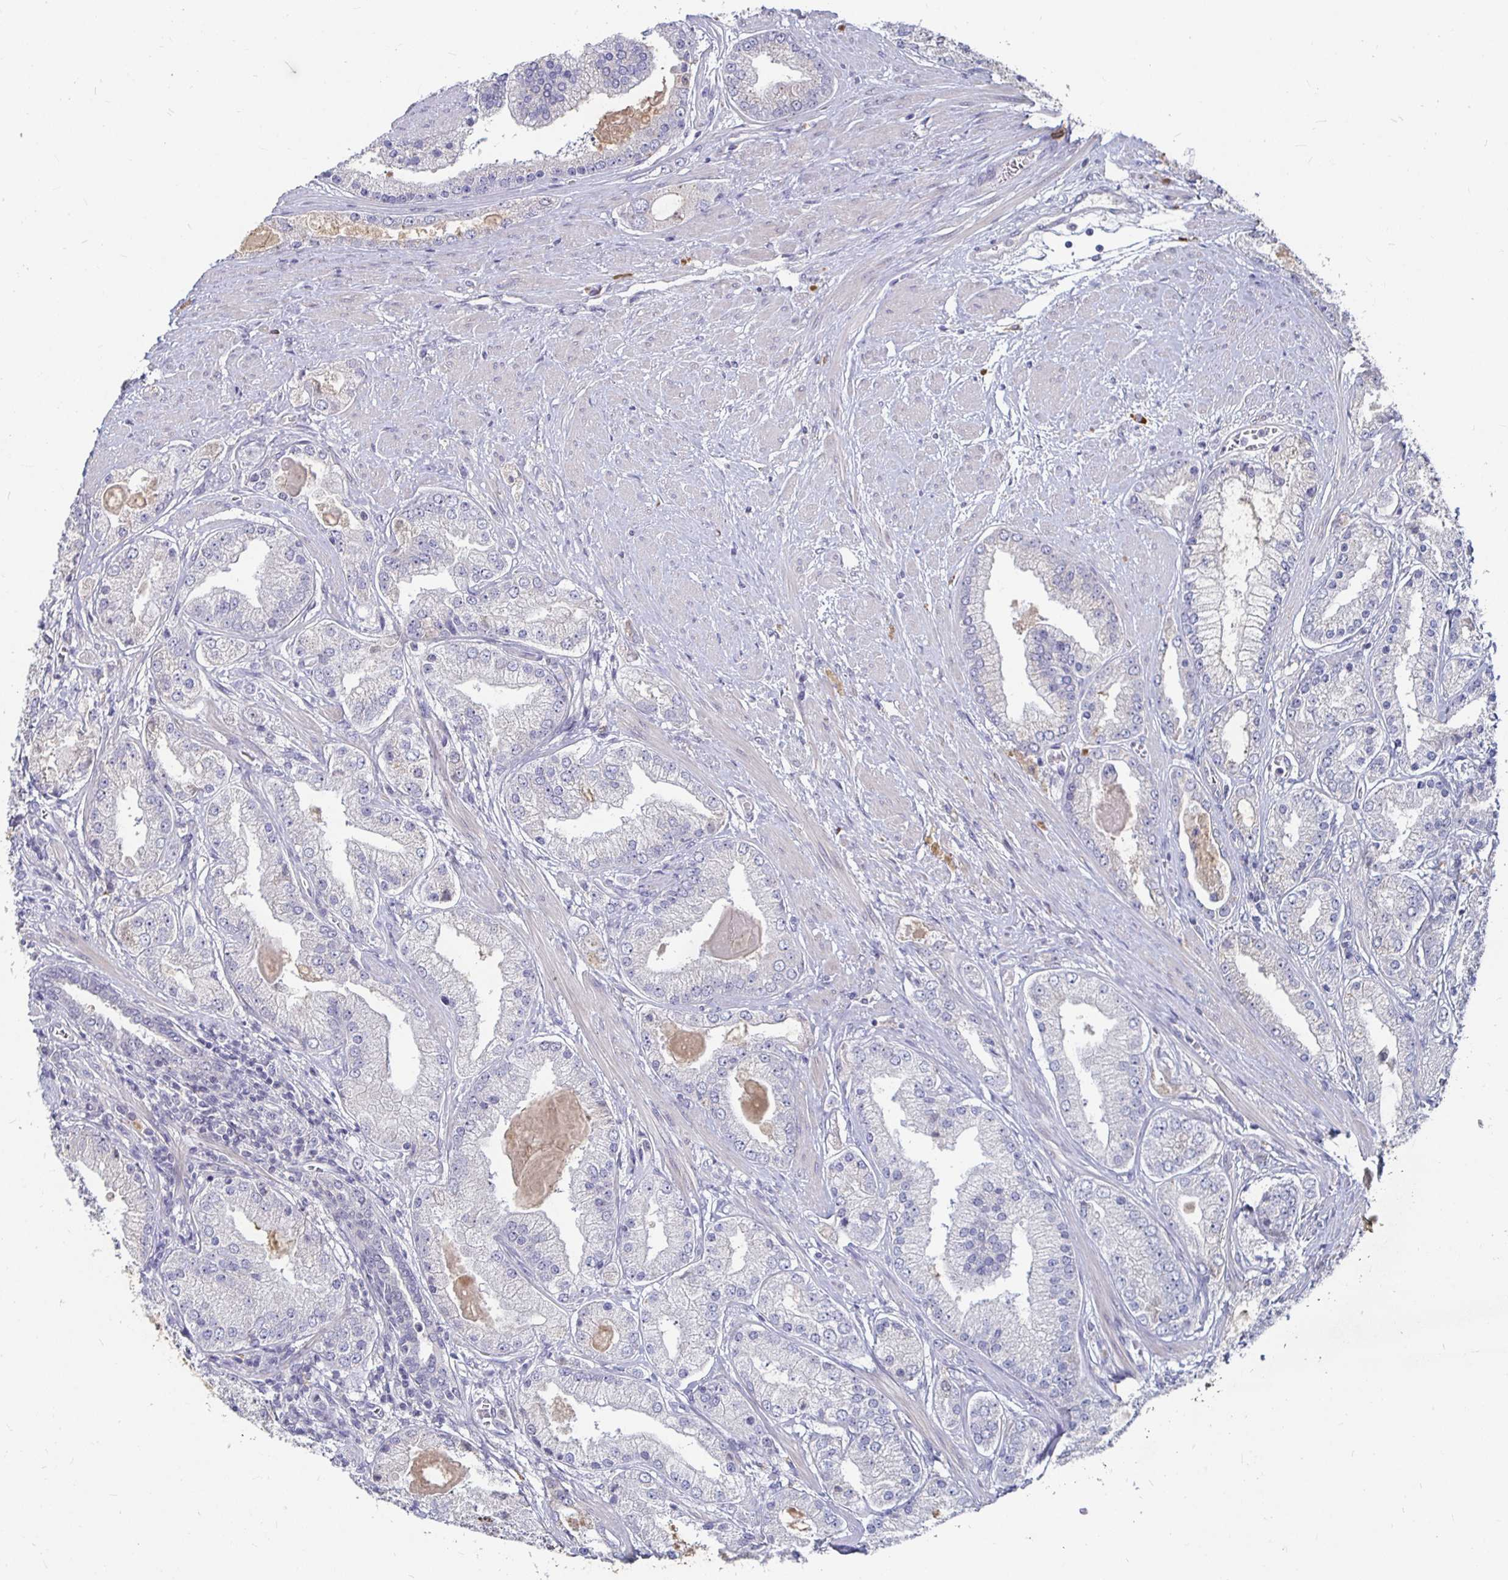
{"staining": {"intensity": "negative", "quantity": "none", "location": "none"}, "tissue": "prostate cancer", "cell_type": "Tumor cells", "image_type": "cancer", "snomed": [{"axis": "morphology", "description": "Adenocarcinoma, High grade"}, {"axis": "topography", "description": "Prostate"}], "caption": "Immunohistochemistry (IHC) photomicrograph of neoplastic tissue: prostate cancer stained with DAB exhibits no significant protein positivity in tumor cells.", "gene": "RNF144B", "patient": {"sex": "male", "age": 67}}